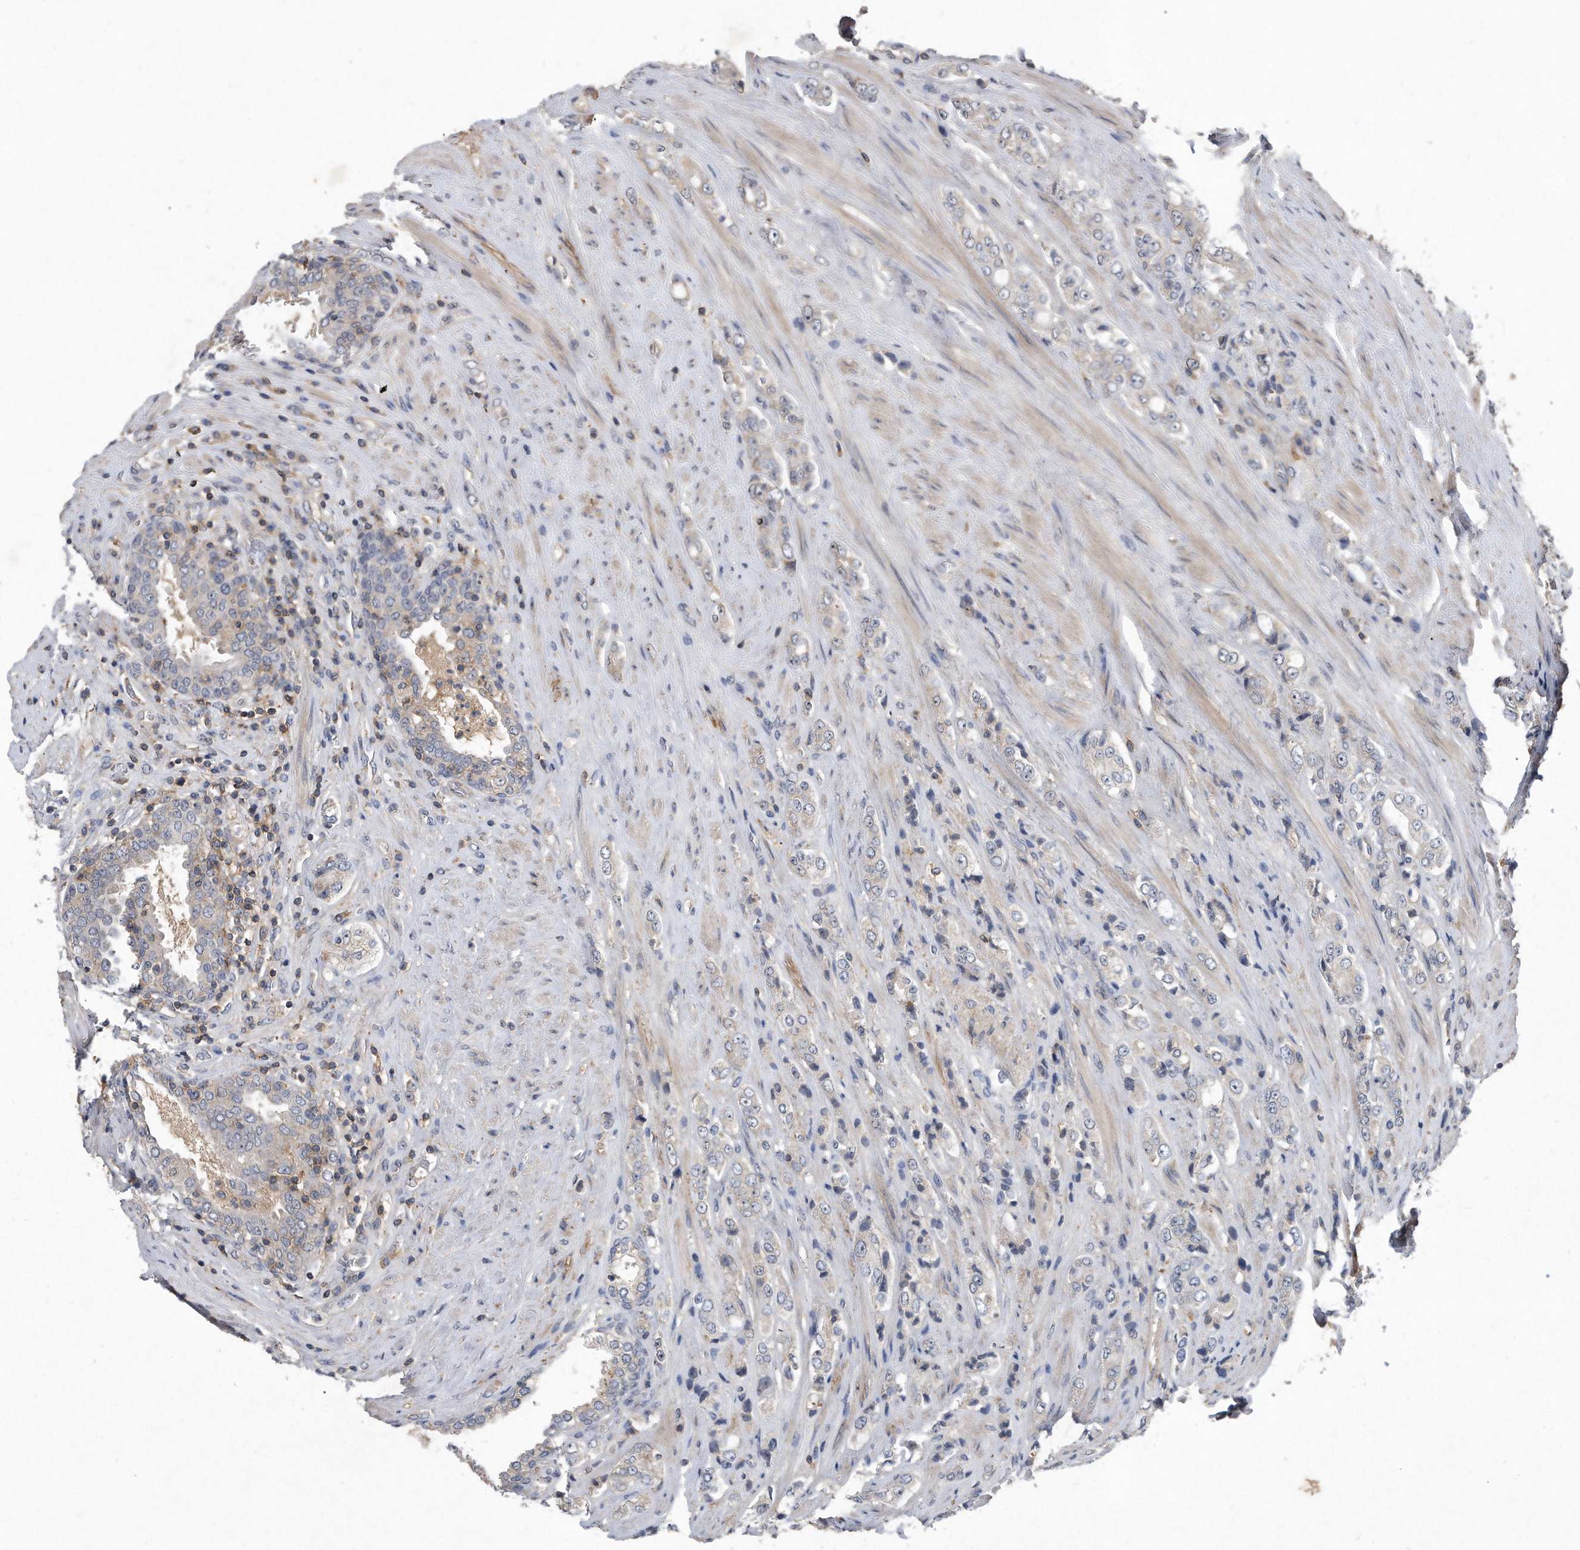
{"staining": {"intensity": "weak", "quantity": "<25%", "location": "cytoplasmic/membranous"}, "tissue": "prostate cancer", "cell_type": "Tumor cells", "image_type": "cancer", "snomed": [{"axis": "morphology", "description": "Adenocarcinoma, High grade"}, {"axis": "topography", "description": "Prostate"}], "caption": "The image exhibits no significant expression in tumor cells of adenocarcinoma (high-grade) (prostate).", "gene": "PGBD2", "patient": {"sex": "male", "age": 61}}